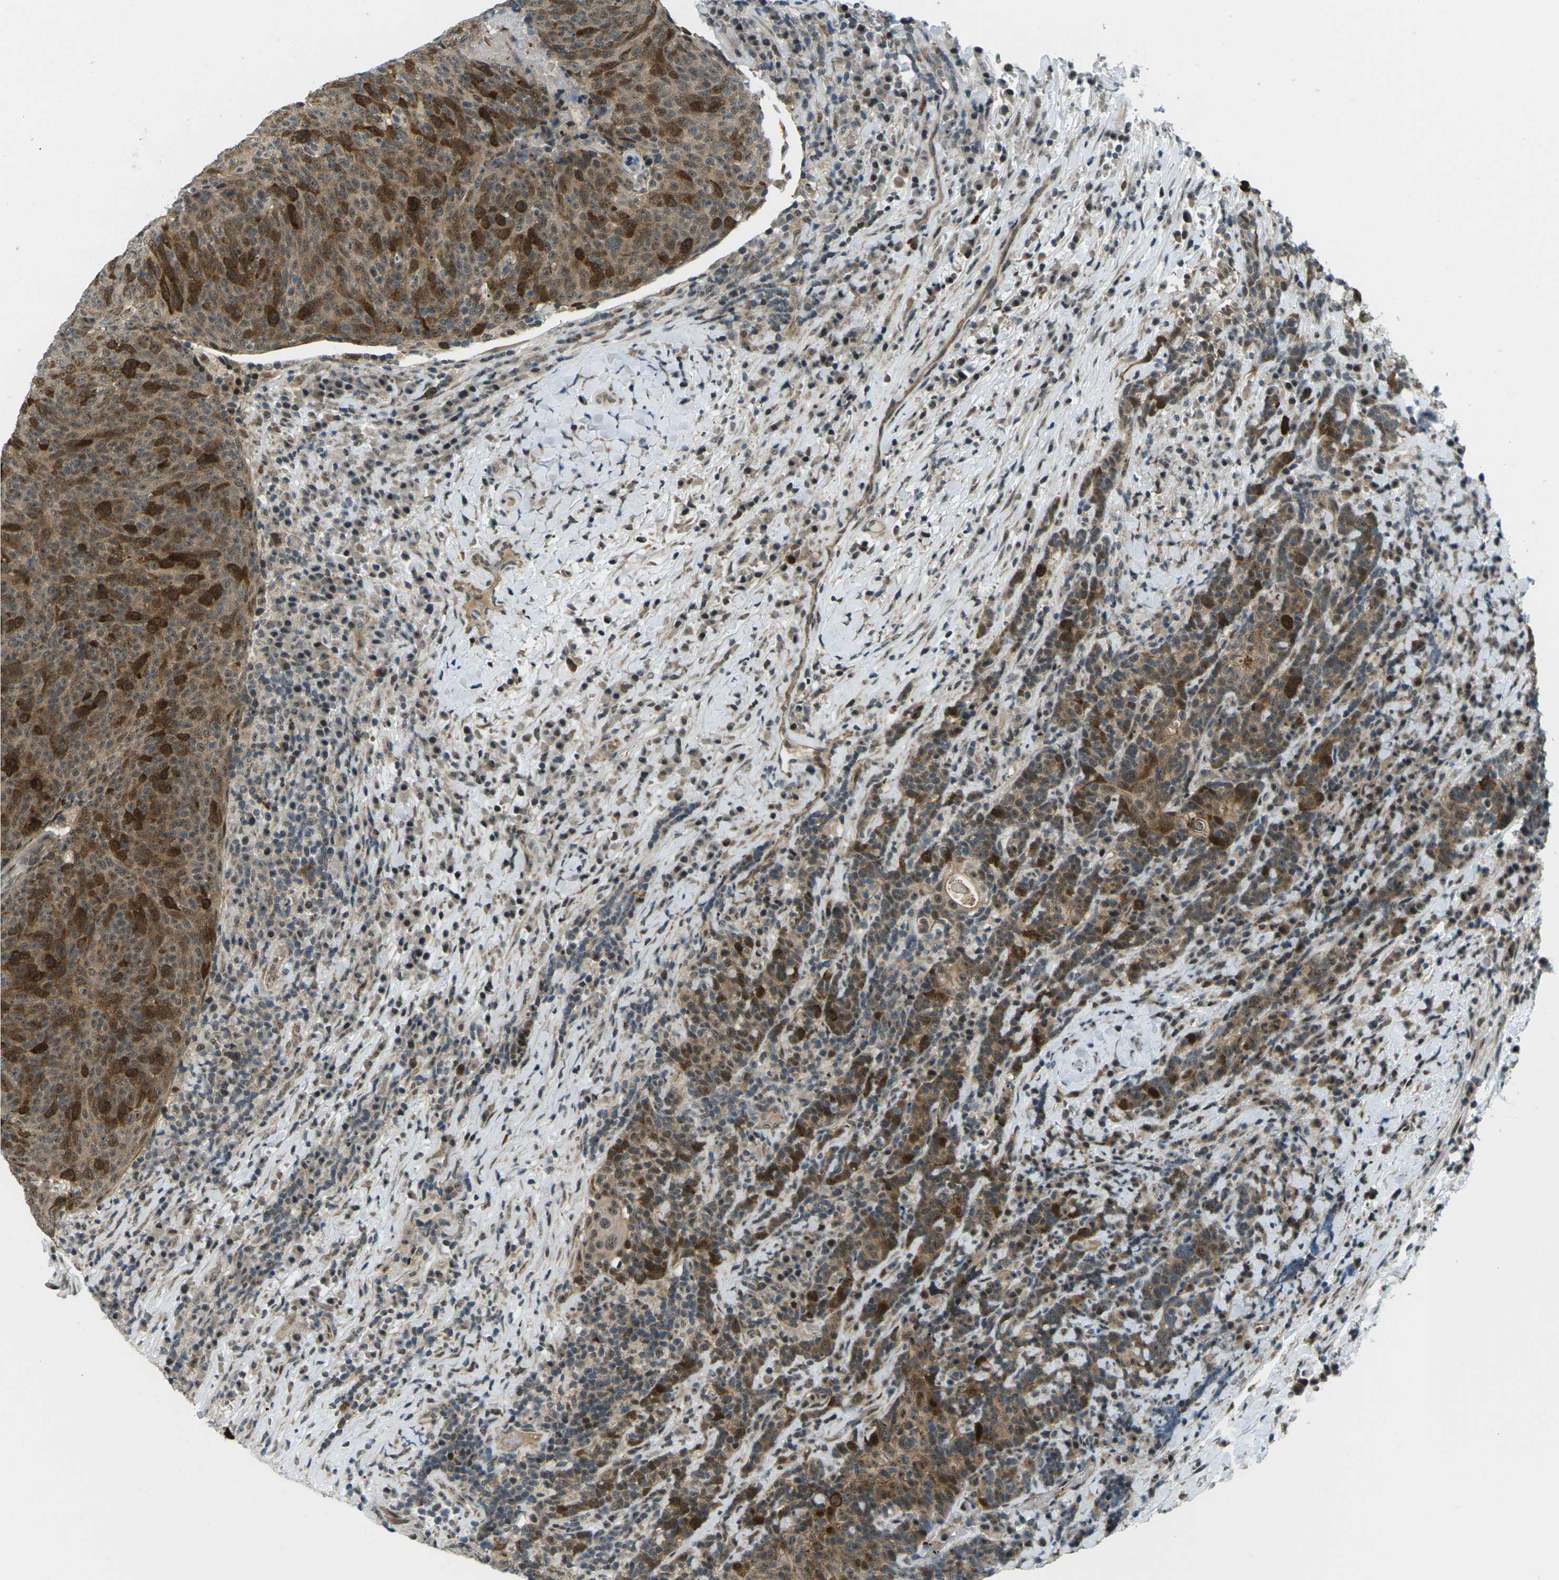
{"staining": {"intensity": "moderate", "quantity": ">75%", "location": "cytoplasmic/membranous,nuclear"}, "tissue": "head and neck cancer", "cell_type": "Tumor cells", "image_type": "cancer", "snomed": [{"axis": "morphology", "description": "Squamous cell carcinoma, NOS"}, {"axis": "morphology", "description": "Squamous cell carcinoma, metastatic, NOS"}, {"axis": "topography", "description": "Lymph node"}, {"axis": "topography", "description": "Head-Neck"}], "caption": "A micrograph of head and neck cancer (metastatic squamous cell carcinoma) stained for a protein shows moderate cytoplasmic/membranous and nuclear brown staining in tumor cells. (DAB (3,3'-diaminobenzidine) = brown stain, brightfield microscopy at high magnification).", "gene": "UBE2S", "patient": {"sex": "male", "age": 62}}